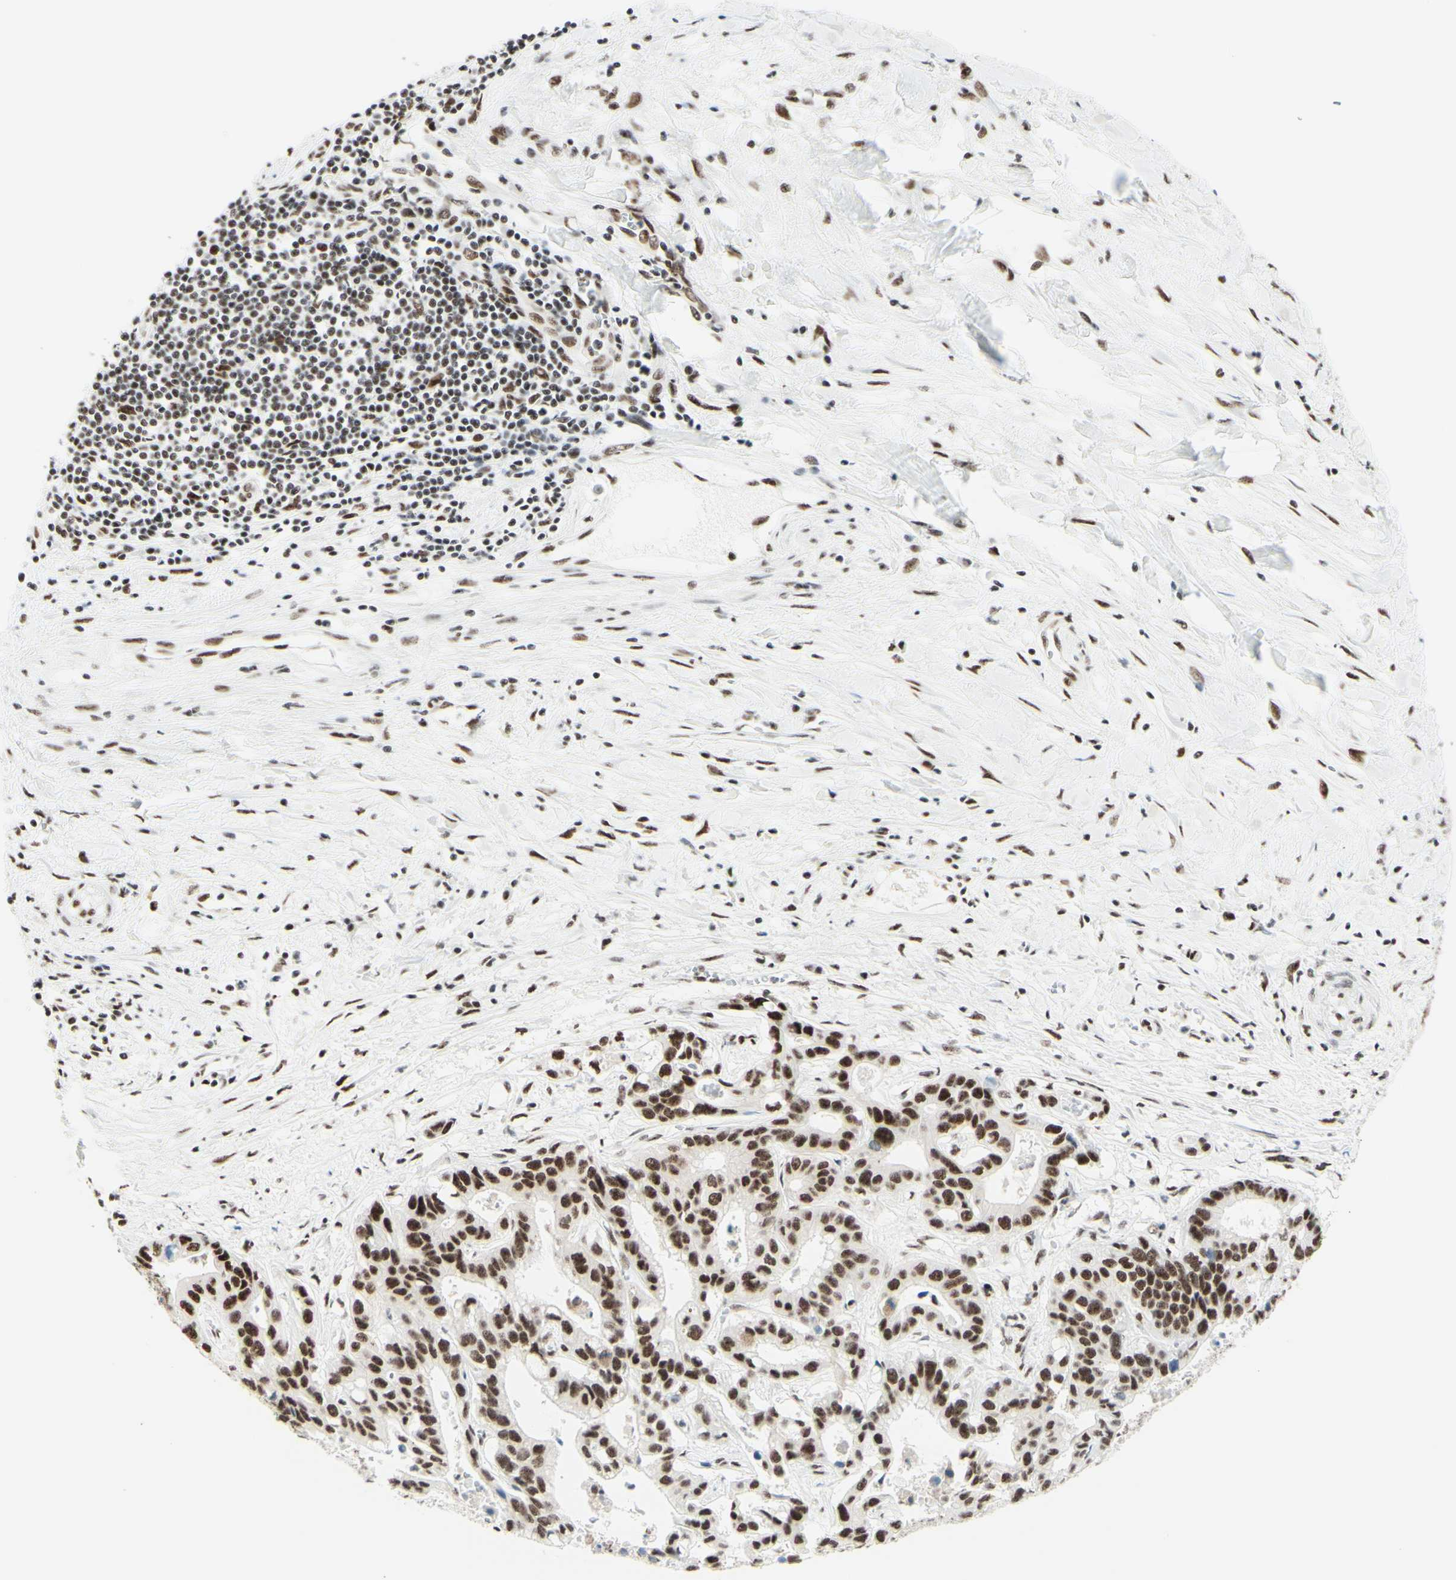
{"staining": {"intensity": "moderate", "quantity": ">75%", "location": "nuclear"}, "tissue": "liver cancer", "cell_type": "Tumor cells", "image_type": "cancer", "snomed": [{"axis": "morphology", "description": "Cholangiocarcinoma"}, {"axis": "topography", "description": "Liver"}], "caption": "Liver cancer (cholangiocarcinoma) stained with immunohistochemistry shows moderate nuclear expression in about >75% of tumor cells.", "gene": "WTAP", "patient": {"sex": "female", "age": 65}}